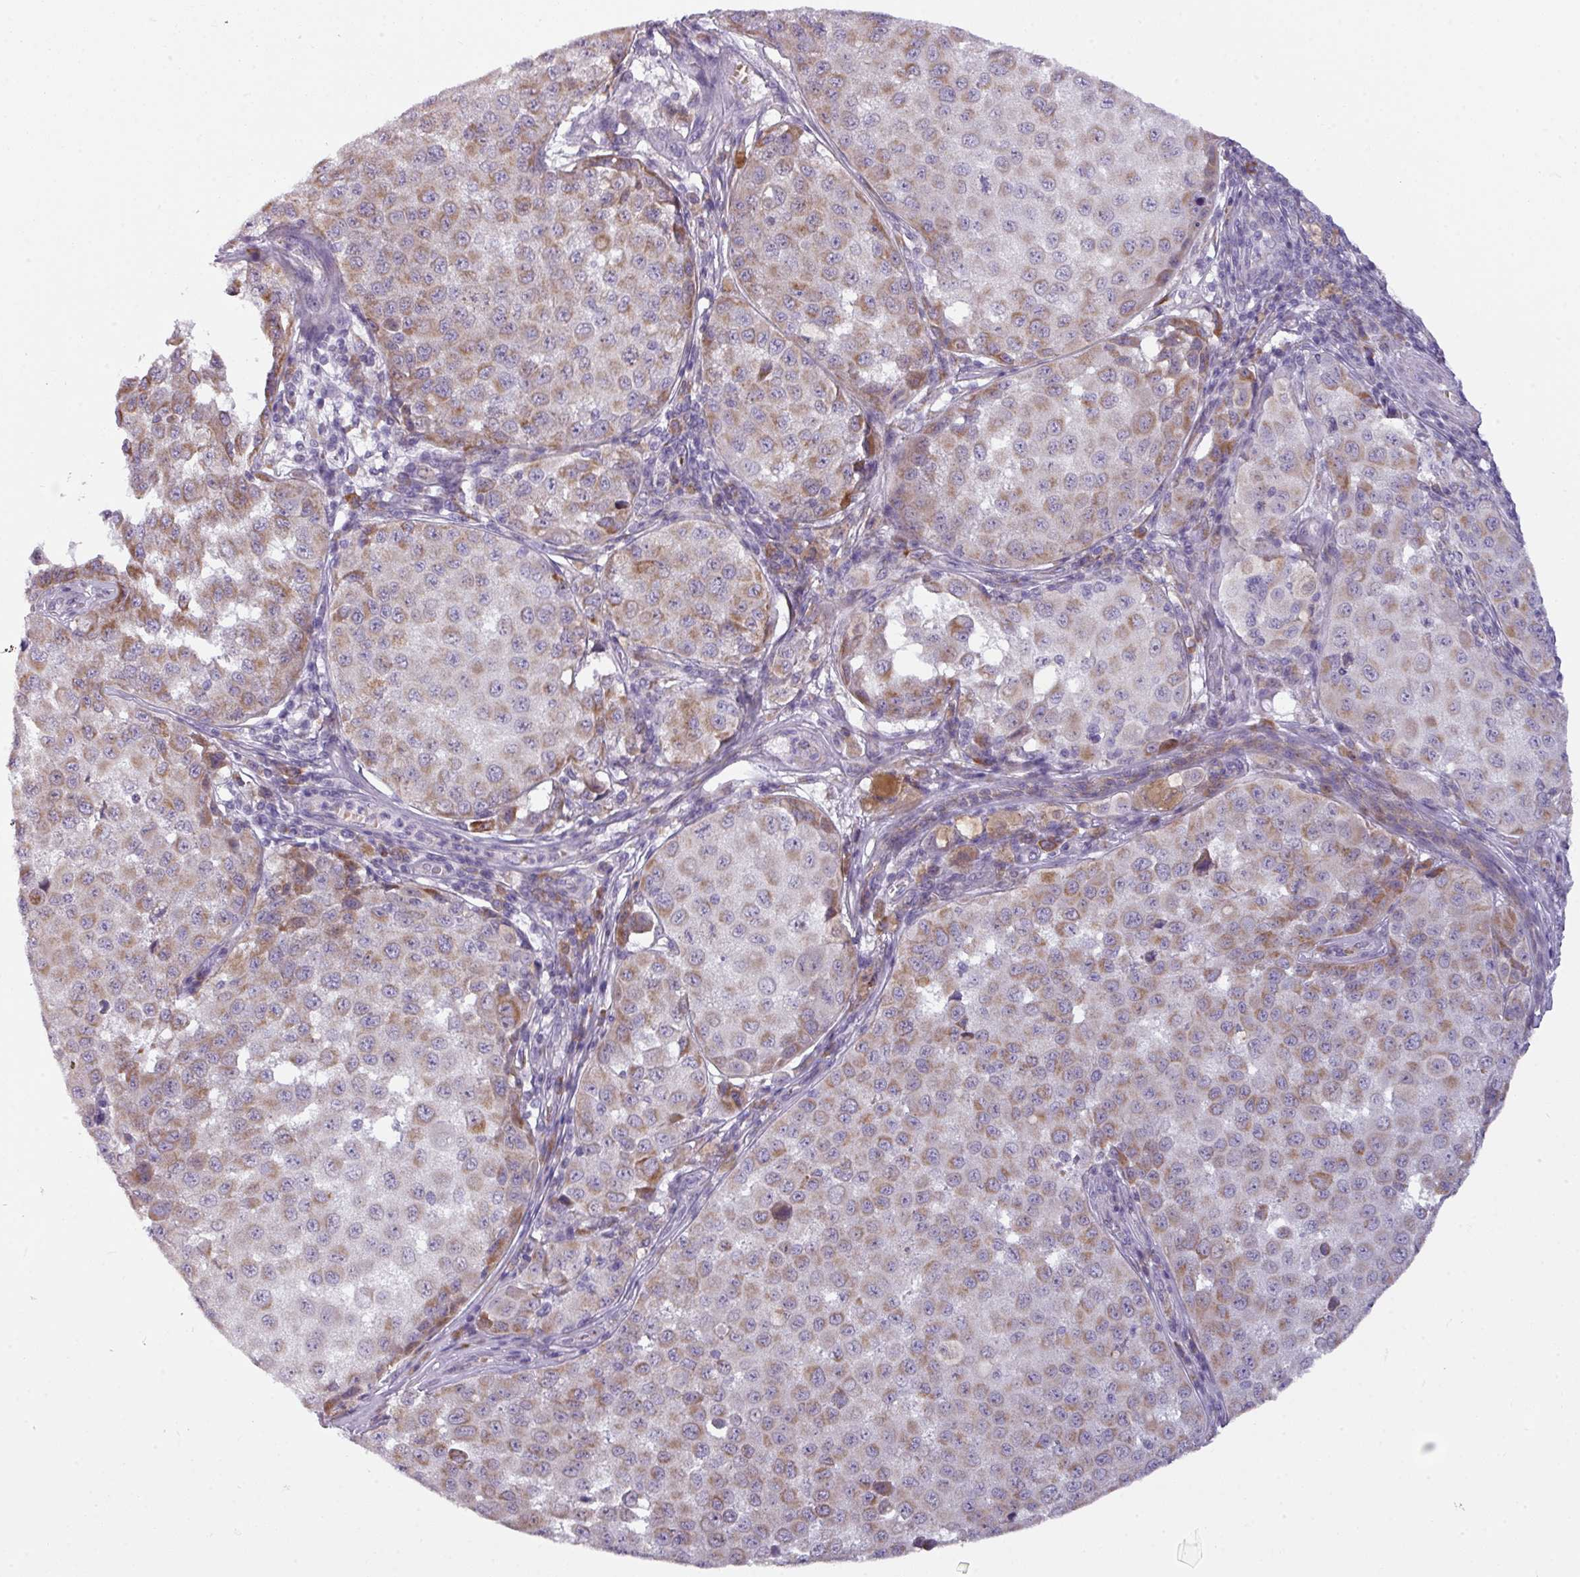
{"staining": {"intensity": "moderate", "quantity": "25%-75%", "location": "cytoplasmic/membranous"}, "tissue": "melanoma", "cell_type": "Tumor cells", "image_type": "cancer", "snomed": [{"axis": "morphology", "description": "Malignant melanoma, NOS"}, {"axis": "topography", "description": "Skin"}], "caption": "Immunohistochemistry (IHC) photomicrograph of neoplastic tissue: human malignant melanoma stained using immunohistochemistry reveals medium levels of moderate protein expression localized specifically in the cytoplasmic/membranous of tumor cells, appearing as a cytoplasmic/membranous brown color.", "gene": "C2orf68", "patient": {"sex": "male", "age": 64}}